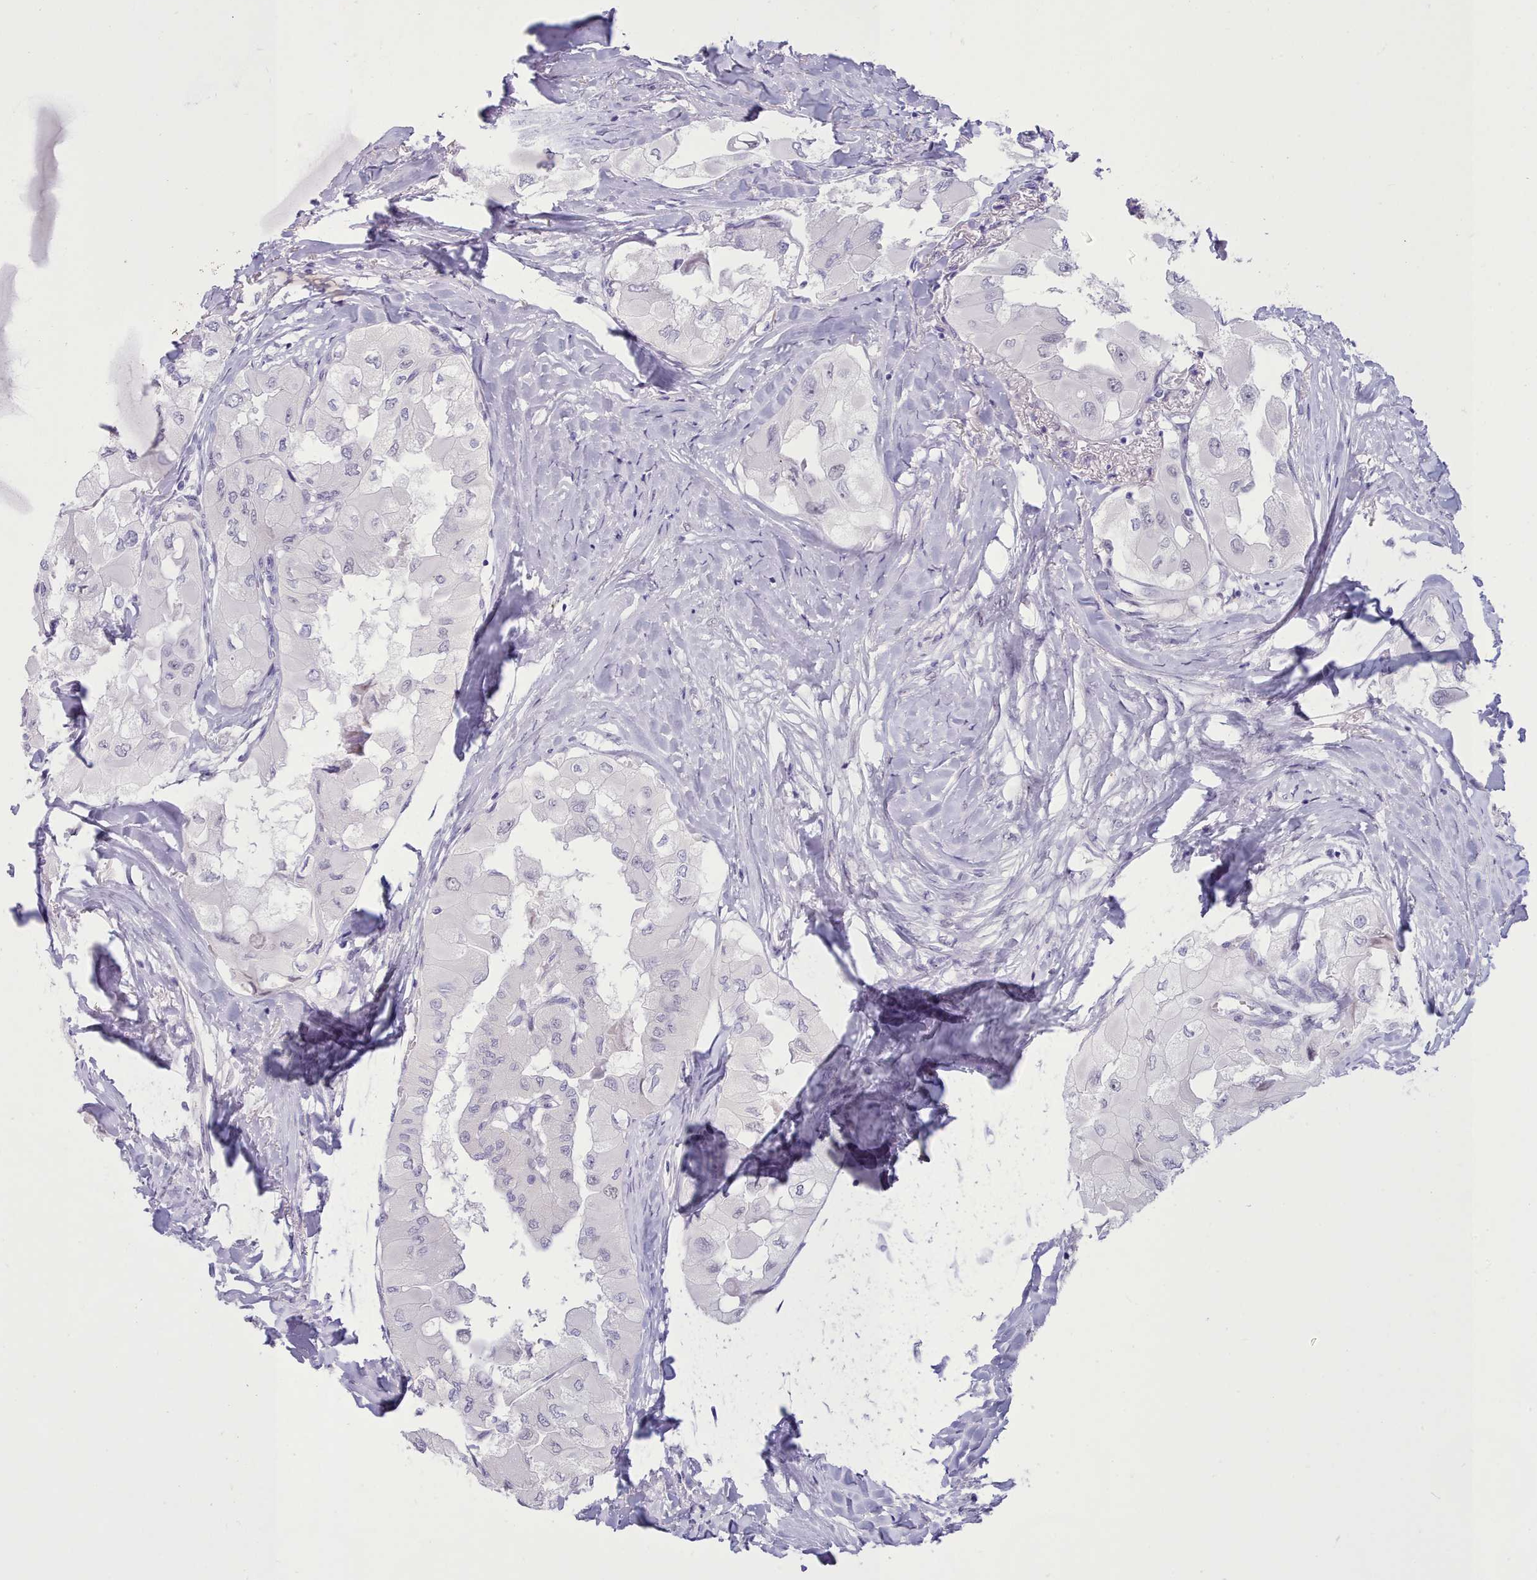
{"staining": {"intensity": "negative", "quantity": "none", "location": "none"}, "tissue": "thyroid cancer", "cell_type": "Tumor cells", "image_type": "cancer", "snomed": [{"axis": "morphology", "description": "Normal tissue, NOS"}, {"axis": "morphology", "description": "Papillary adenocarcinoma, NOS"}, {"axis": "topography", "description": "Thyroid gland"}], "caption": "There is no significant staining in tumor cells of papillary adenocarcinoma (thyroid).", "gene": "TMEM253", "patient": {"sex": "female", "age": 59}}